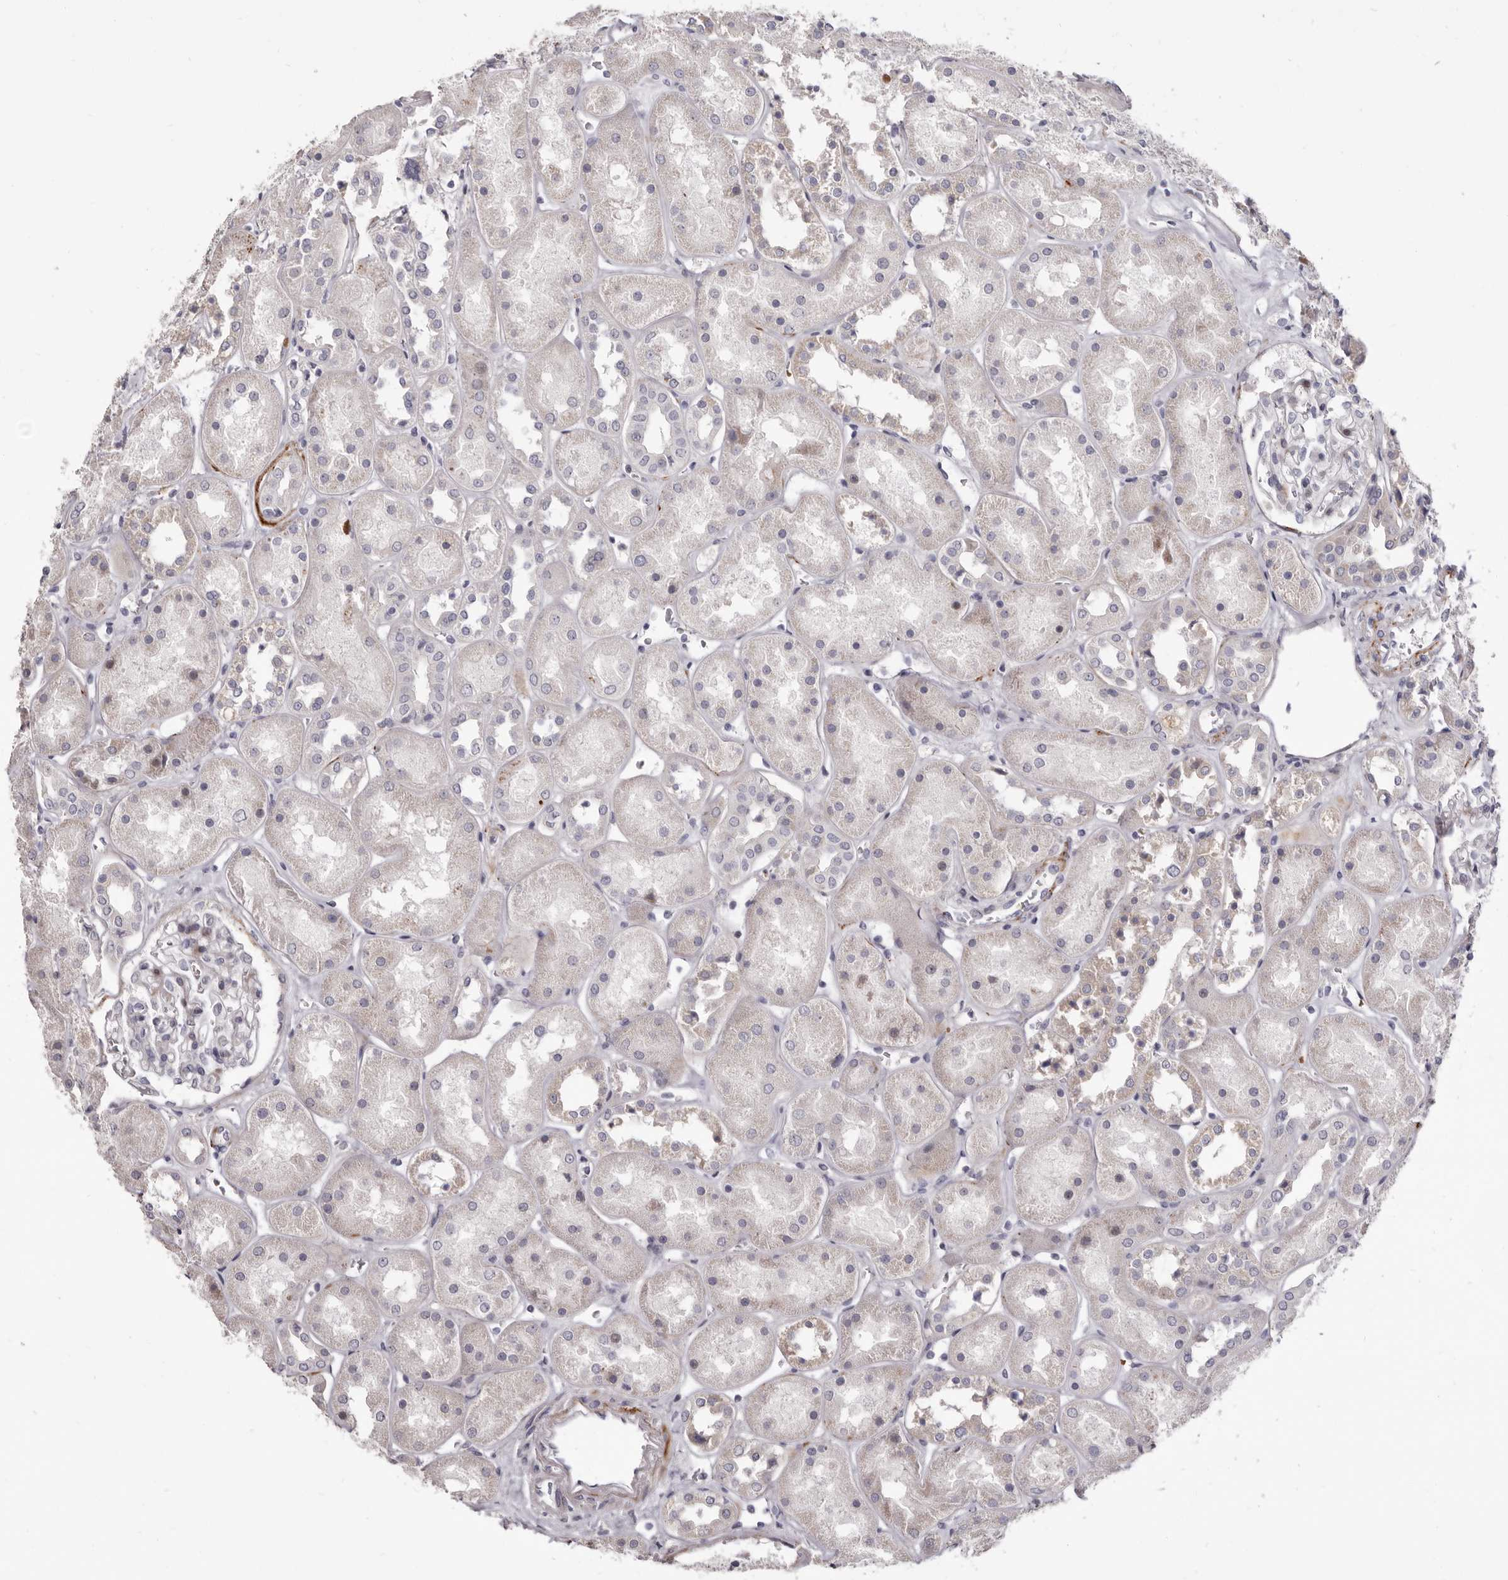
{"staining": {"intensity": "weak", "quantity": "25%-75%", "location": "cytoplasmic/membranous"}, "tissue": "kidney", "cell_type": "Cells in glomeruli", "image_type": "normal", "snomed": [{"axis": "morphology", "description": "Normal tissue, NOS"}, {"axis": "topography", "description": "Kidney"}], "caption": "Immunohistochemistry of unremarkable kidney displays low levels of weak cytoplasmic/membranous staining in about 25%-75% of cells in glomeruli.", "gene": "AIDA", "patient": {"sex": "male", "age": 70}}